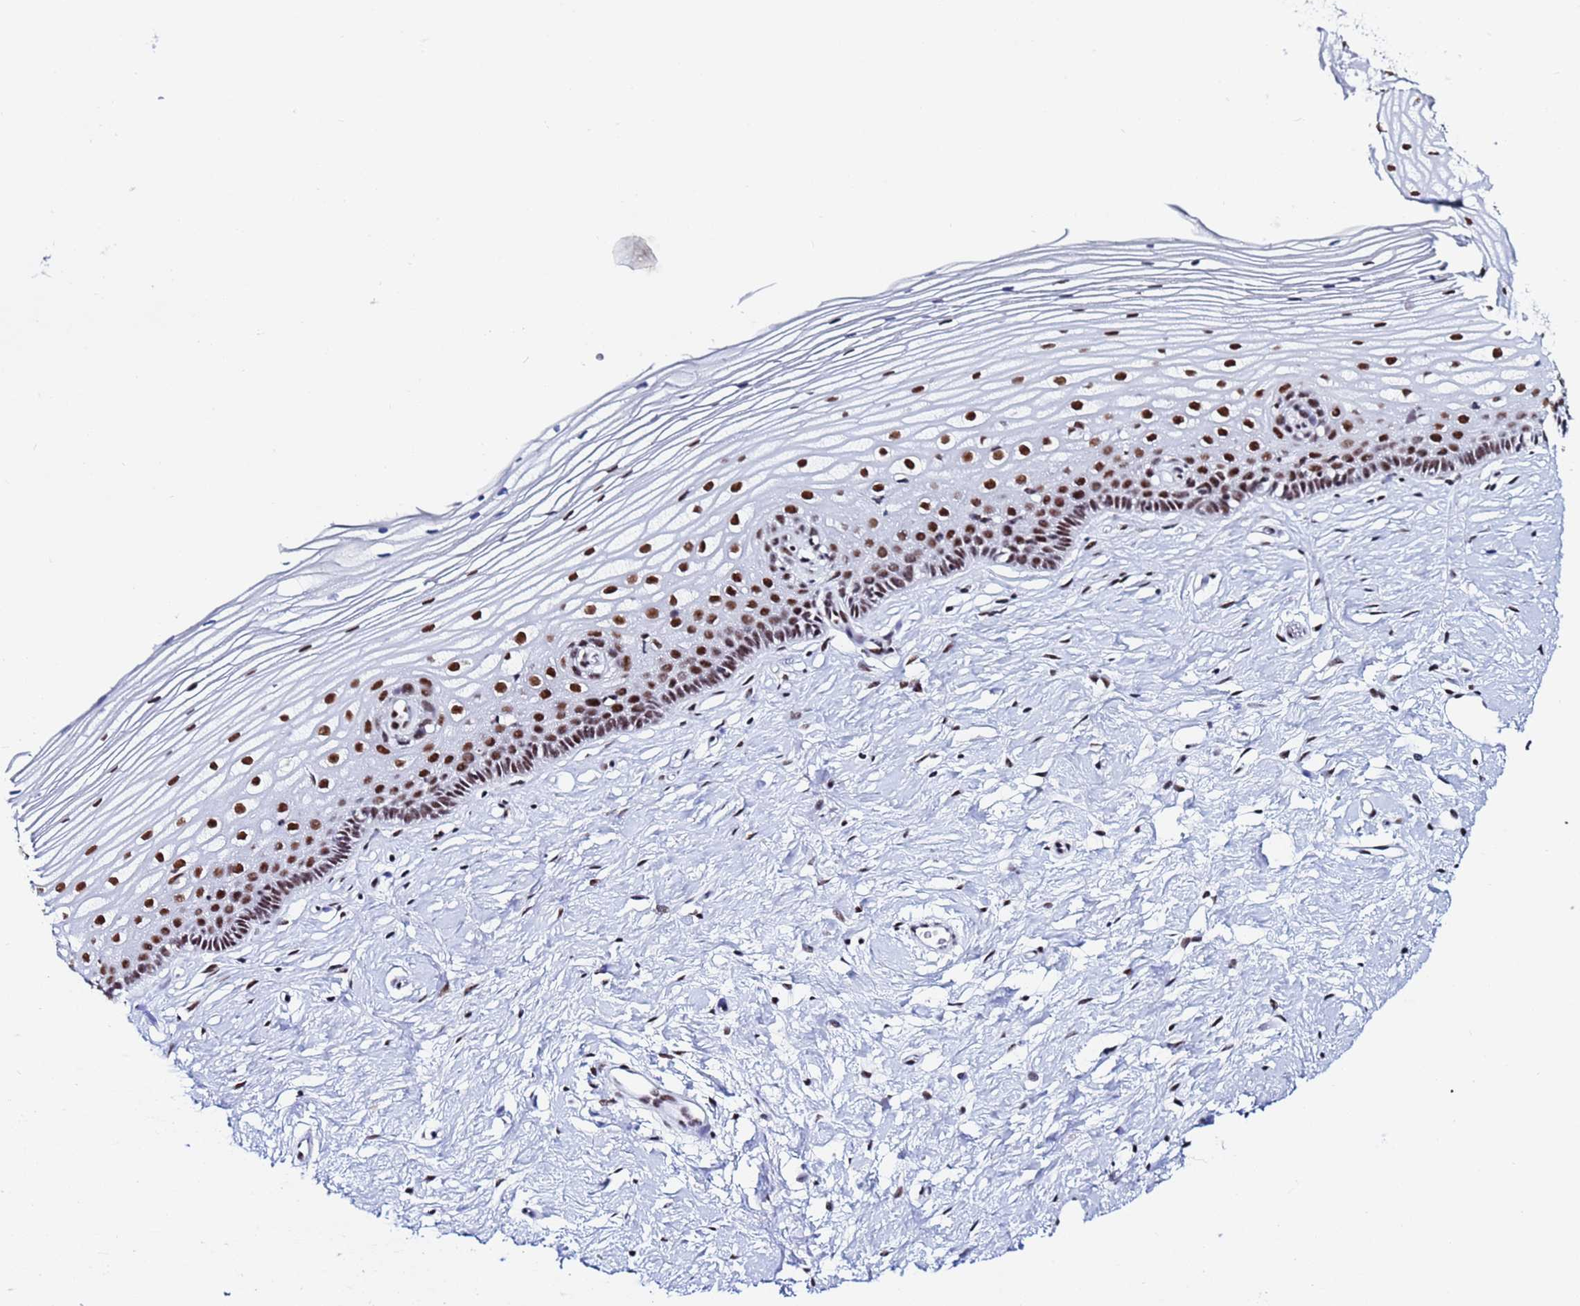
{"staining": {"intensity": "strong", "quantity": ">75%", "location": "nuclear"}, "tissue": "cervix", "cell_type": "Glandular cells", "image_type": "normal", "snomed": [{"axis": "morphology", "description": "Normal tissue, NOS"}, {"axis": "topography", "description": "Cervix"}], "caption": "A high amount of strong nuclear staining is present in about >75% of glandular cells in unremarkable cervix. The protein of interest is stained brown, and the nuclei are stained in blue (DAB IHC with brightfield microscopy, high magnification).", "gene": "SNRPA1", "patient": {"sex": "female", "age": 40}}